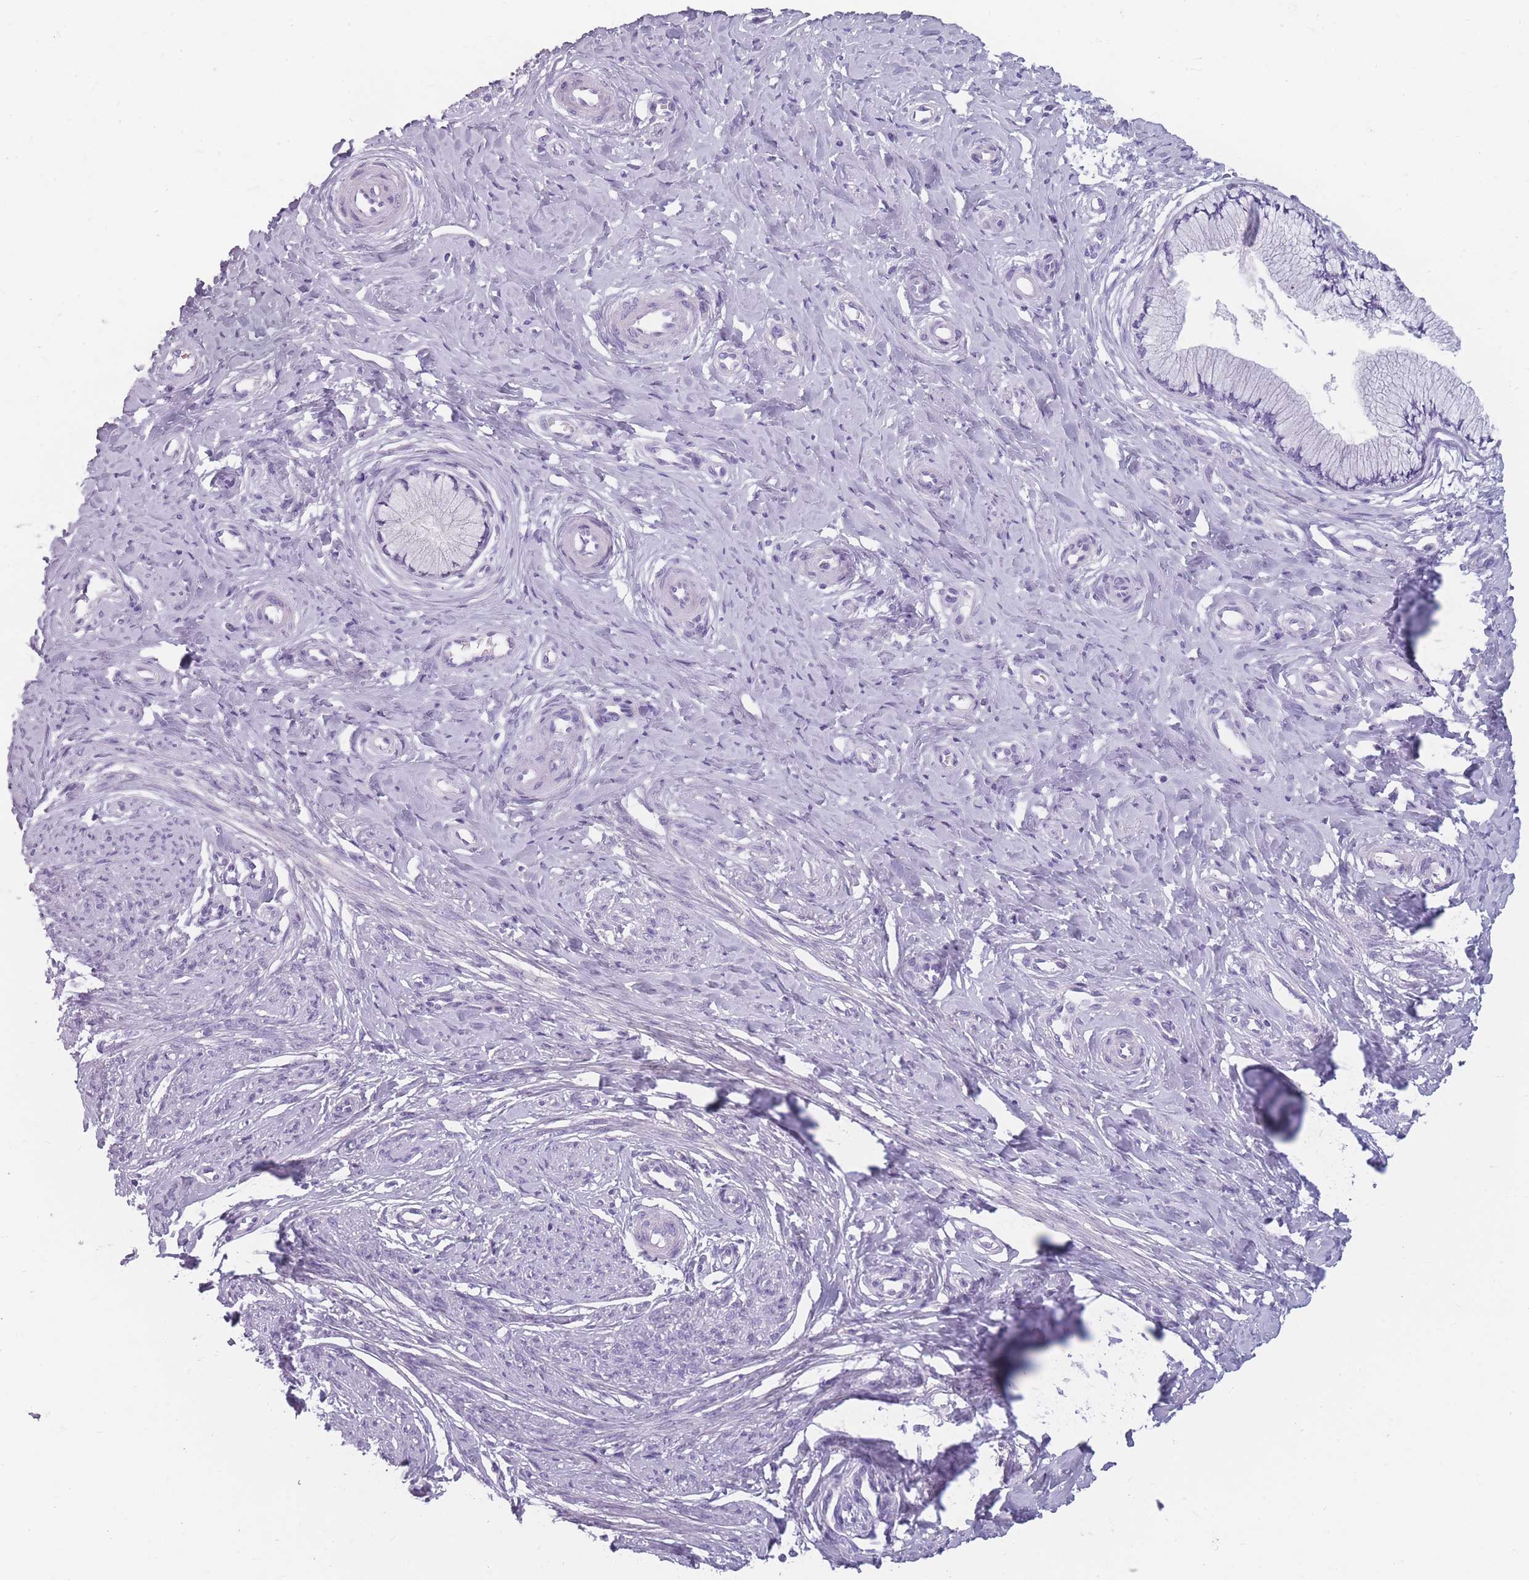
{"staining": {"intensity": "negative", "quantity": "none", "location": "none"}, "tissue": "cervix", "cell_type": "Glandular cells", "image_type": "normal", "snomed": [{"axis": "morphology", "description": "Normal tissue, NOS"}, {"axis": "topography", "description": "Cervix"}], "caption": "High magnification brightfield microscopy of normal cervix stained with DAB (brown) and counterstained with hematoxylin (blue): glandular cells show no significant staining.", "gene": "CCNO", "patient": {"sex": "female", "age": 36}}